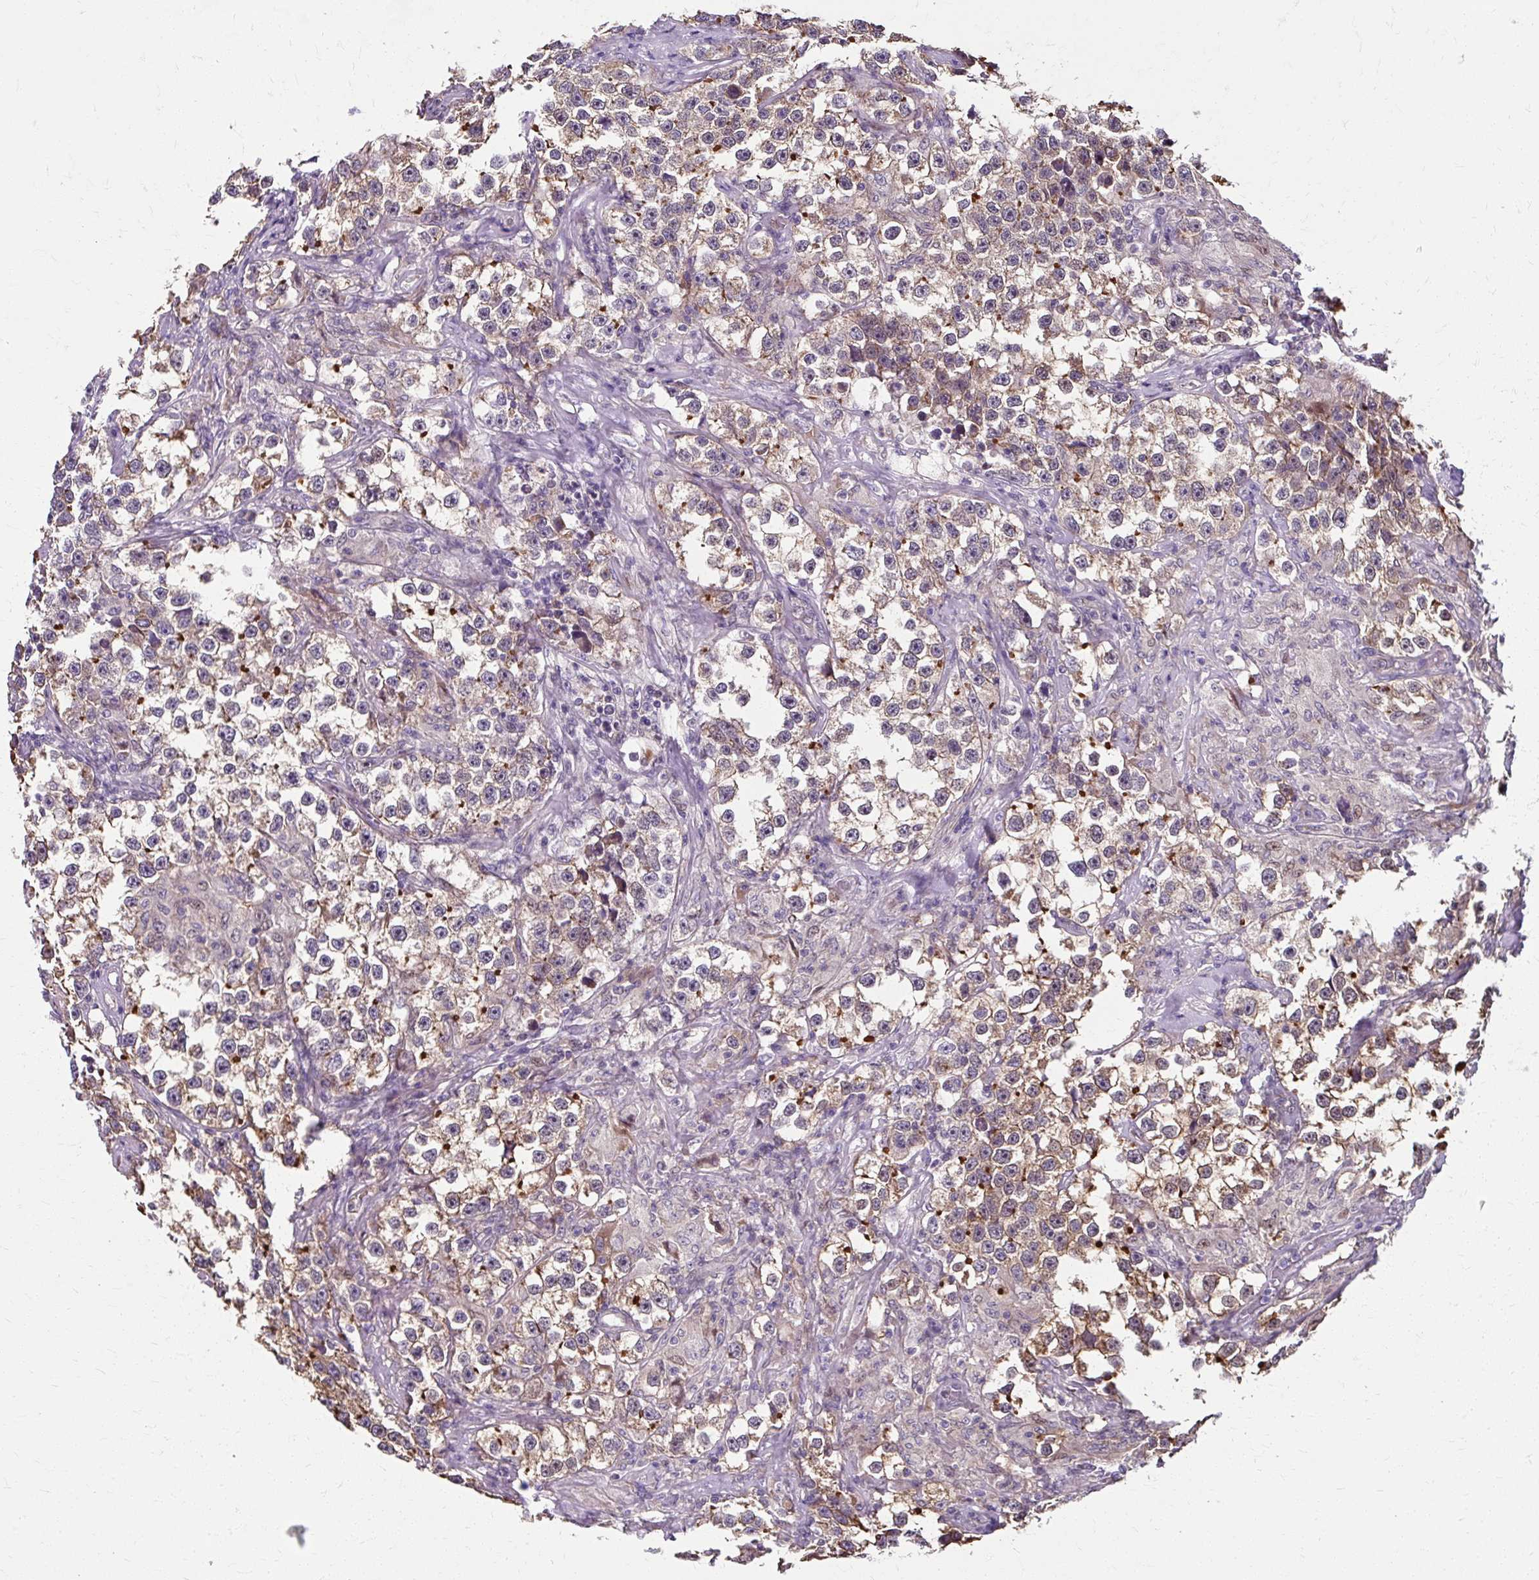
{"staining": {"intensity": "weak", "quantity": "25%-75%", "location": "cytoplasmic/membranous"}, "tissue": "testis cancer", "cell_type": "Tumor cells", "image_type": "cancer", "snomed": [{"axis": "morphology", "description": "Seminoma, NOS"}, {"axis": "topography", "description": "Testis"}], "caption": "Protein staining by immunohistochemistry (IHC) reveals weak cytoplasmic/membranous positivity in approximately 25%-75% of tumor cells in testis cancer.", "gene": "ZNF555", "patient": {"sex": "male", "age": 46}}